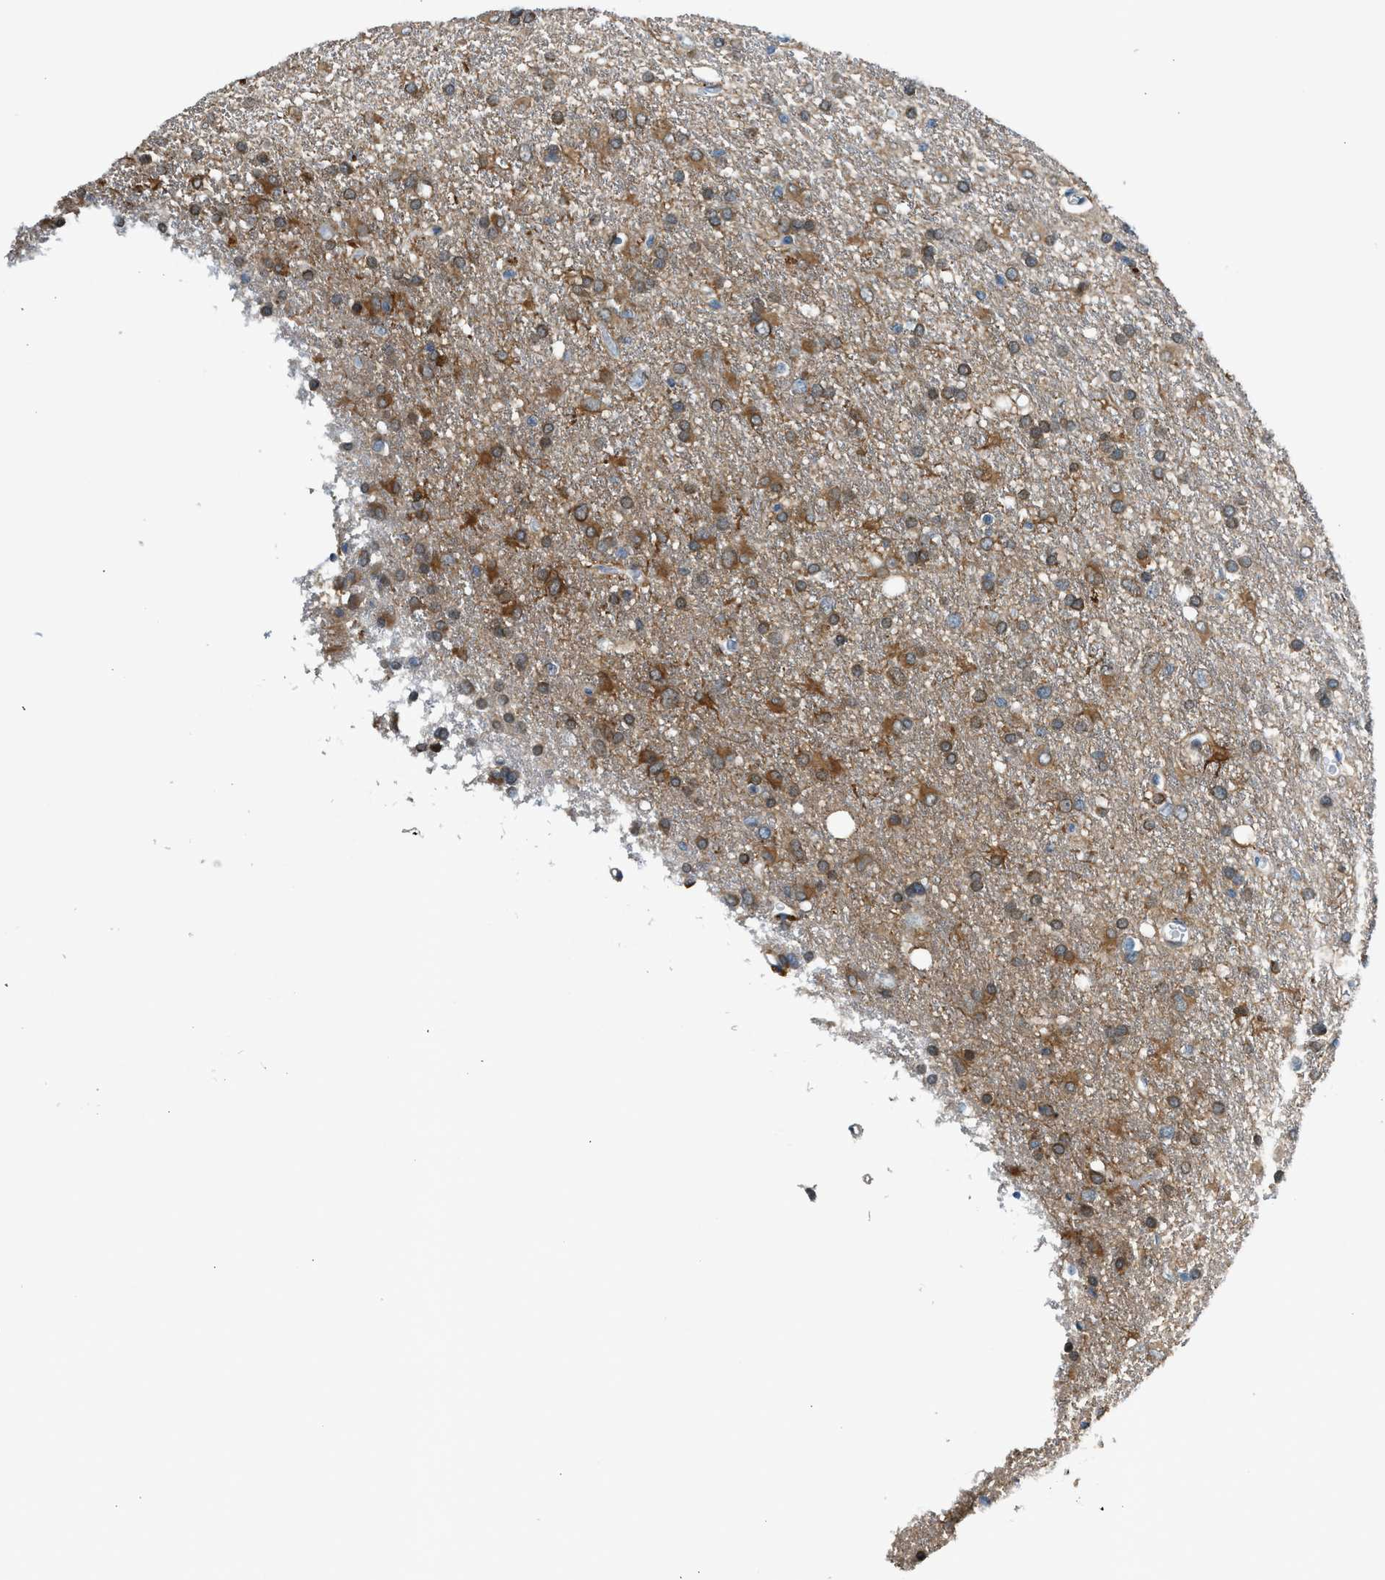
{"staining": {"intensity": "moderate", "quantity": ">75%", "location": "cytoplasmic/membranous"}, "tissue": "glioma", "cell_type": "Tumor cells", "image_type": "cancer", "snomed": [{"axis": "morphology", "description": "Glioma, malignant, Low grade"}, {"axis": "topography", "description": "Brain"}], "caption": "High-power microscopy captured an immunohistochemistry micrograph of glioma, revealing moderate cytoplasmic/membranous staining in approximately >75% of tumor cells. (DAB (3,3'-diaminobenzidine) IHC, brown staining for protein, blue staining for nuclei).", "gene": "LMLN", "patient": {"sex": "male", "age": 77}}